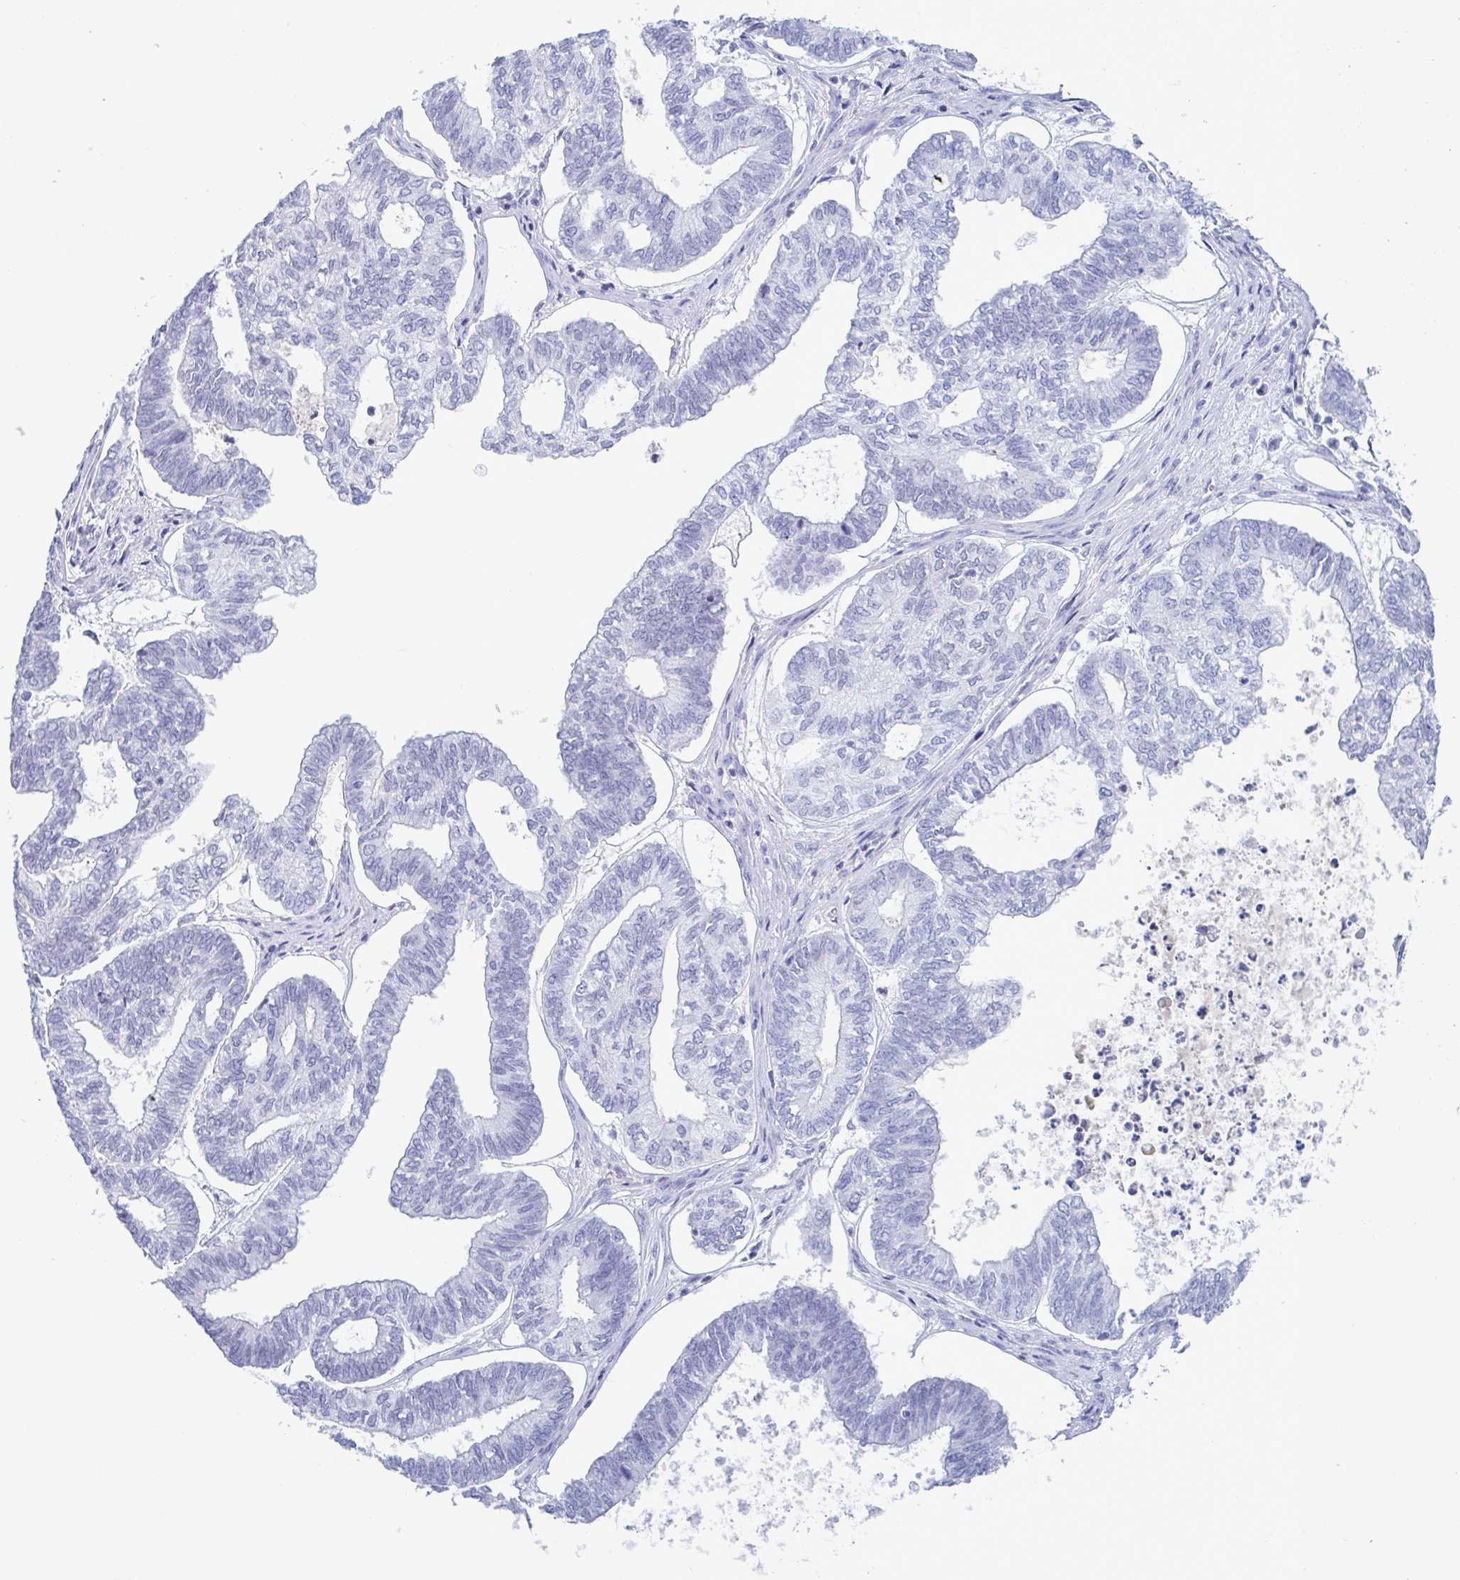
{"staining": {"intensity": "negative", "quantity": "none", "location": "none"}, "tissue": "ovarian cancer", "cell_type": "Tumor cells", "image_type": "cancer", "snomed": [{"axis": "morphology", "description": "Carcinoma, endometroid"}, {"axis": "topography", "description": "Ovary"}], "caption": "Immunohistochemistry histopathology image of neoplastic tissue: ovarian cancer (endometroid carcinoma) stained with DAB (3,3'-diaminobenzidine) demonstrates no significant protein expression in tumor cells.", "gene": "CDX4", "patient": {"sex": "female", "age": 64}}